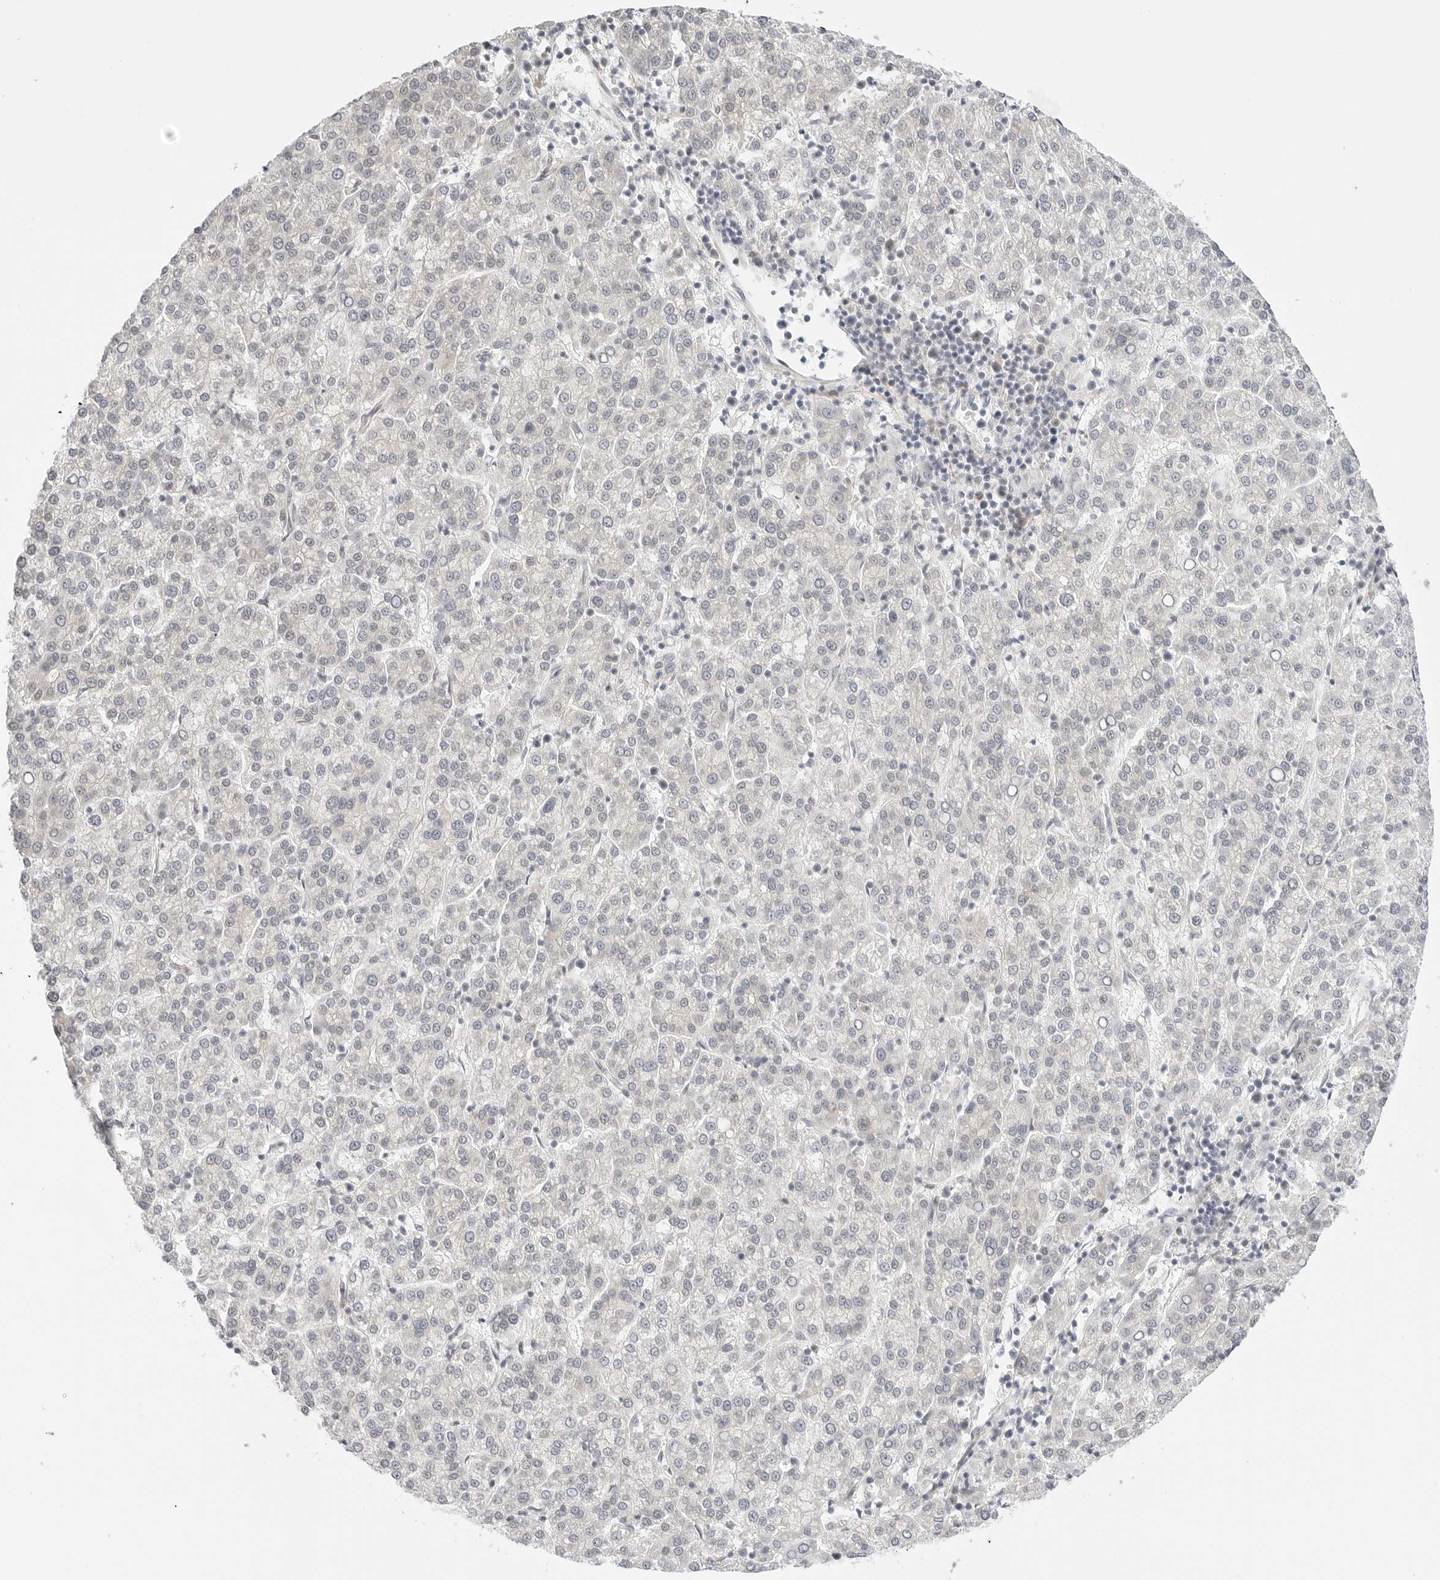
{"staining": {"intensity": "negative", "quantity": "none", "location": "none"}, "tissue": "liver cancer", "cell_type": "Tumor cells", "image_type": "cancer", "snomed": [{"axis": "morphology", "description": "Carcinoma, Hepatocellular, NOS"}, {"axis": "topography", "description": "Liver"}], "caption": "The image displays no staining of tumor cells in hepatocellular carcinoma (liver).", "gene": "TCP1", "patient": {"sex": "female", "age": 58}}